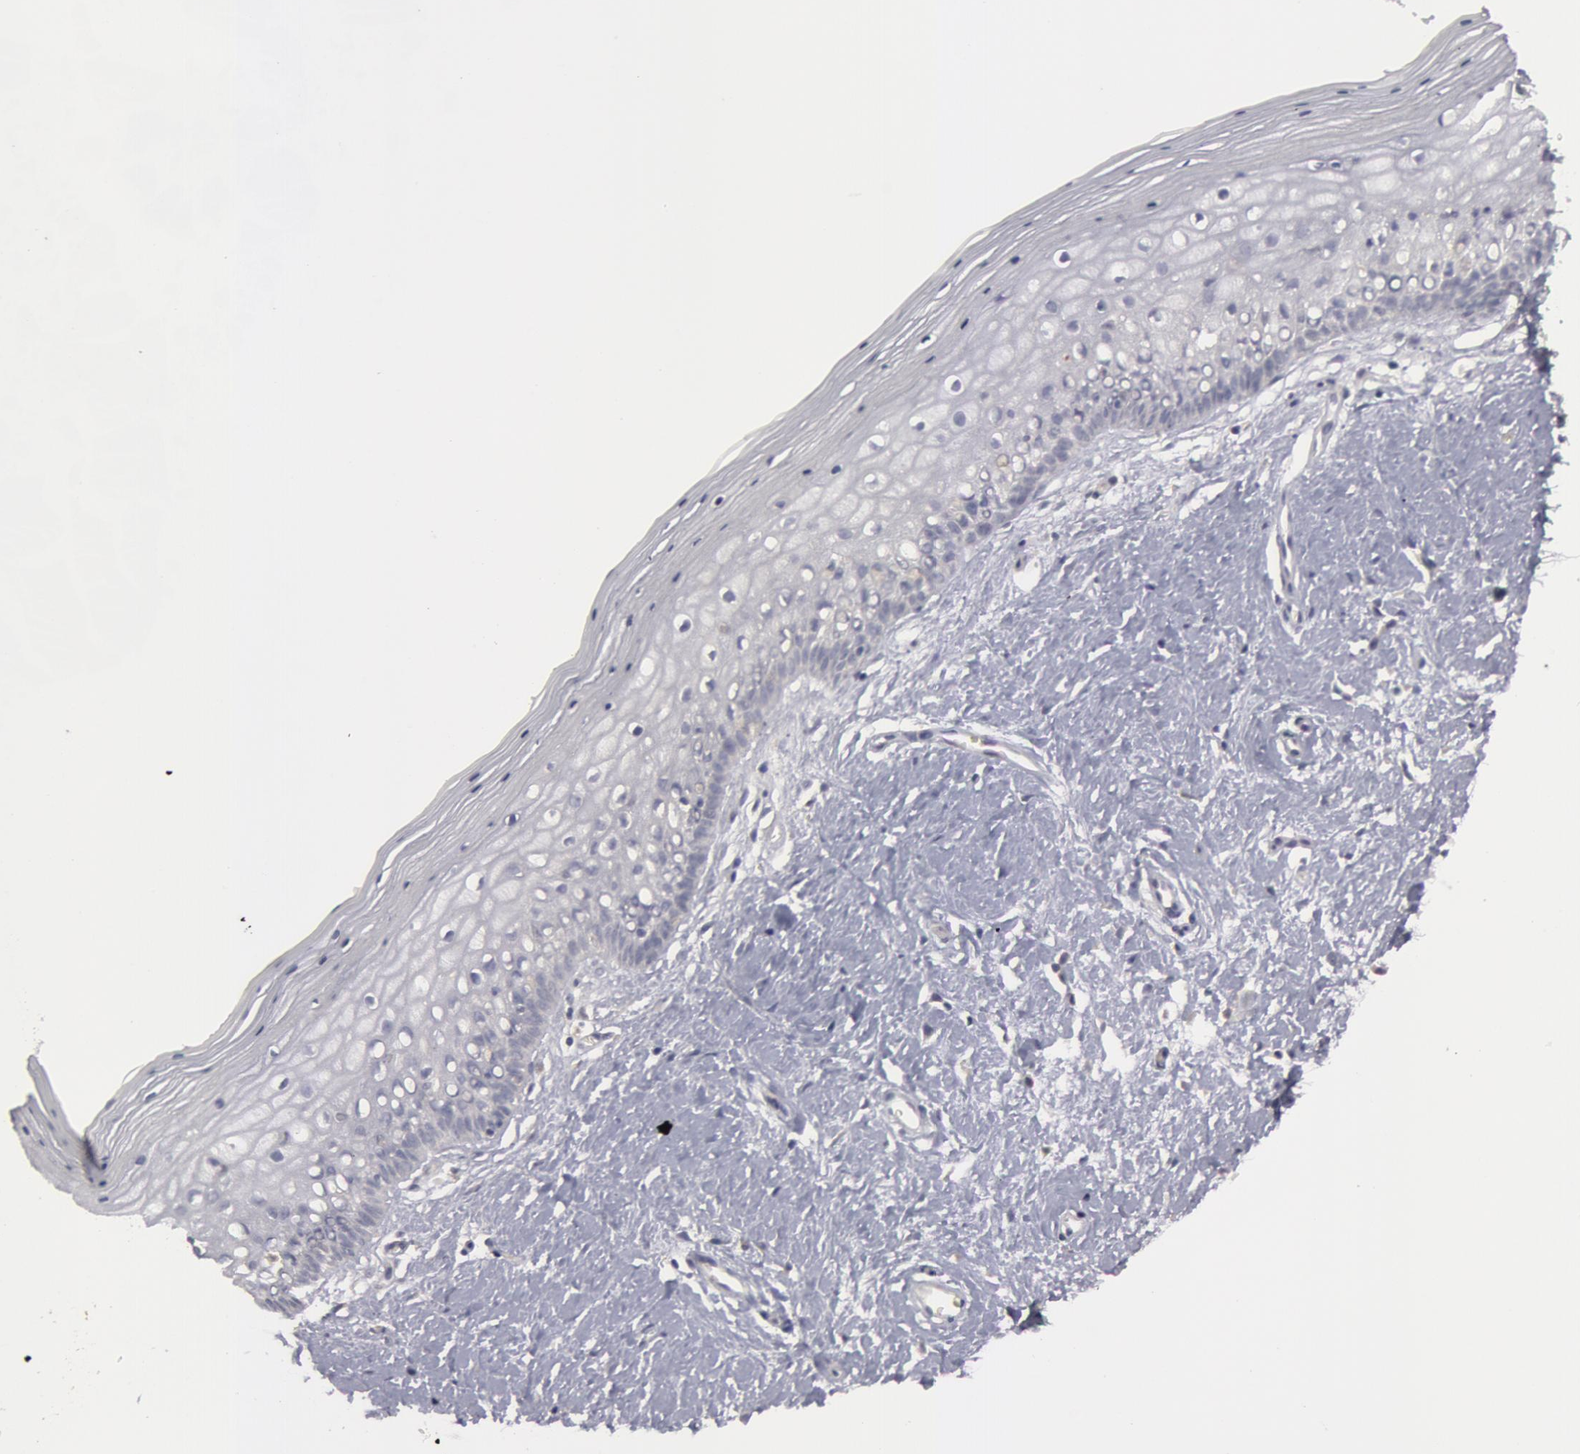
{"staining": {"intensity": "negative", "quantity": "none", "location": "none"}, "tissue": "vagina", "cell_type": "Squamous epithelial cells", "image_type": "normal", "snomed": [{"axis": "morphology", "description": "Normal tissue, NOS"}, {"axis": "topography", "description": "Vagina"}], "caption": "This is an immunohistochemistry histopathology image of benign vagina. There is no expression in squamous epithelial cells.", "gene": "CAT", "patient": {"sex": "female", "age": 46}}